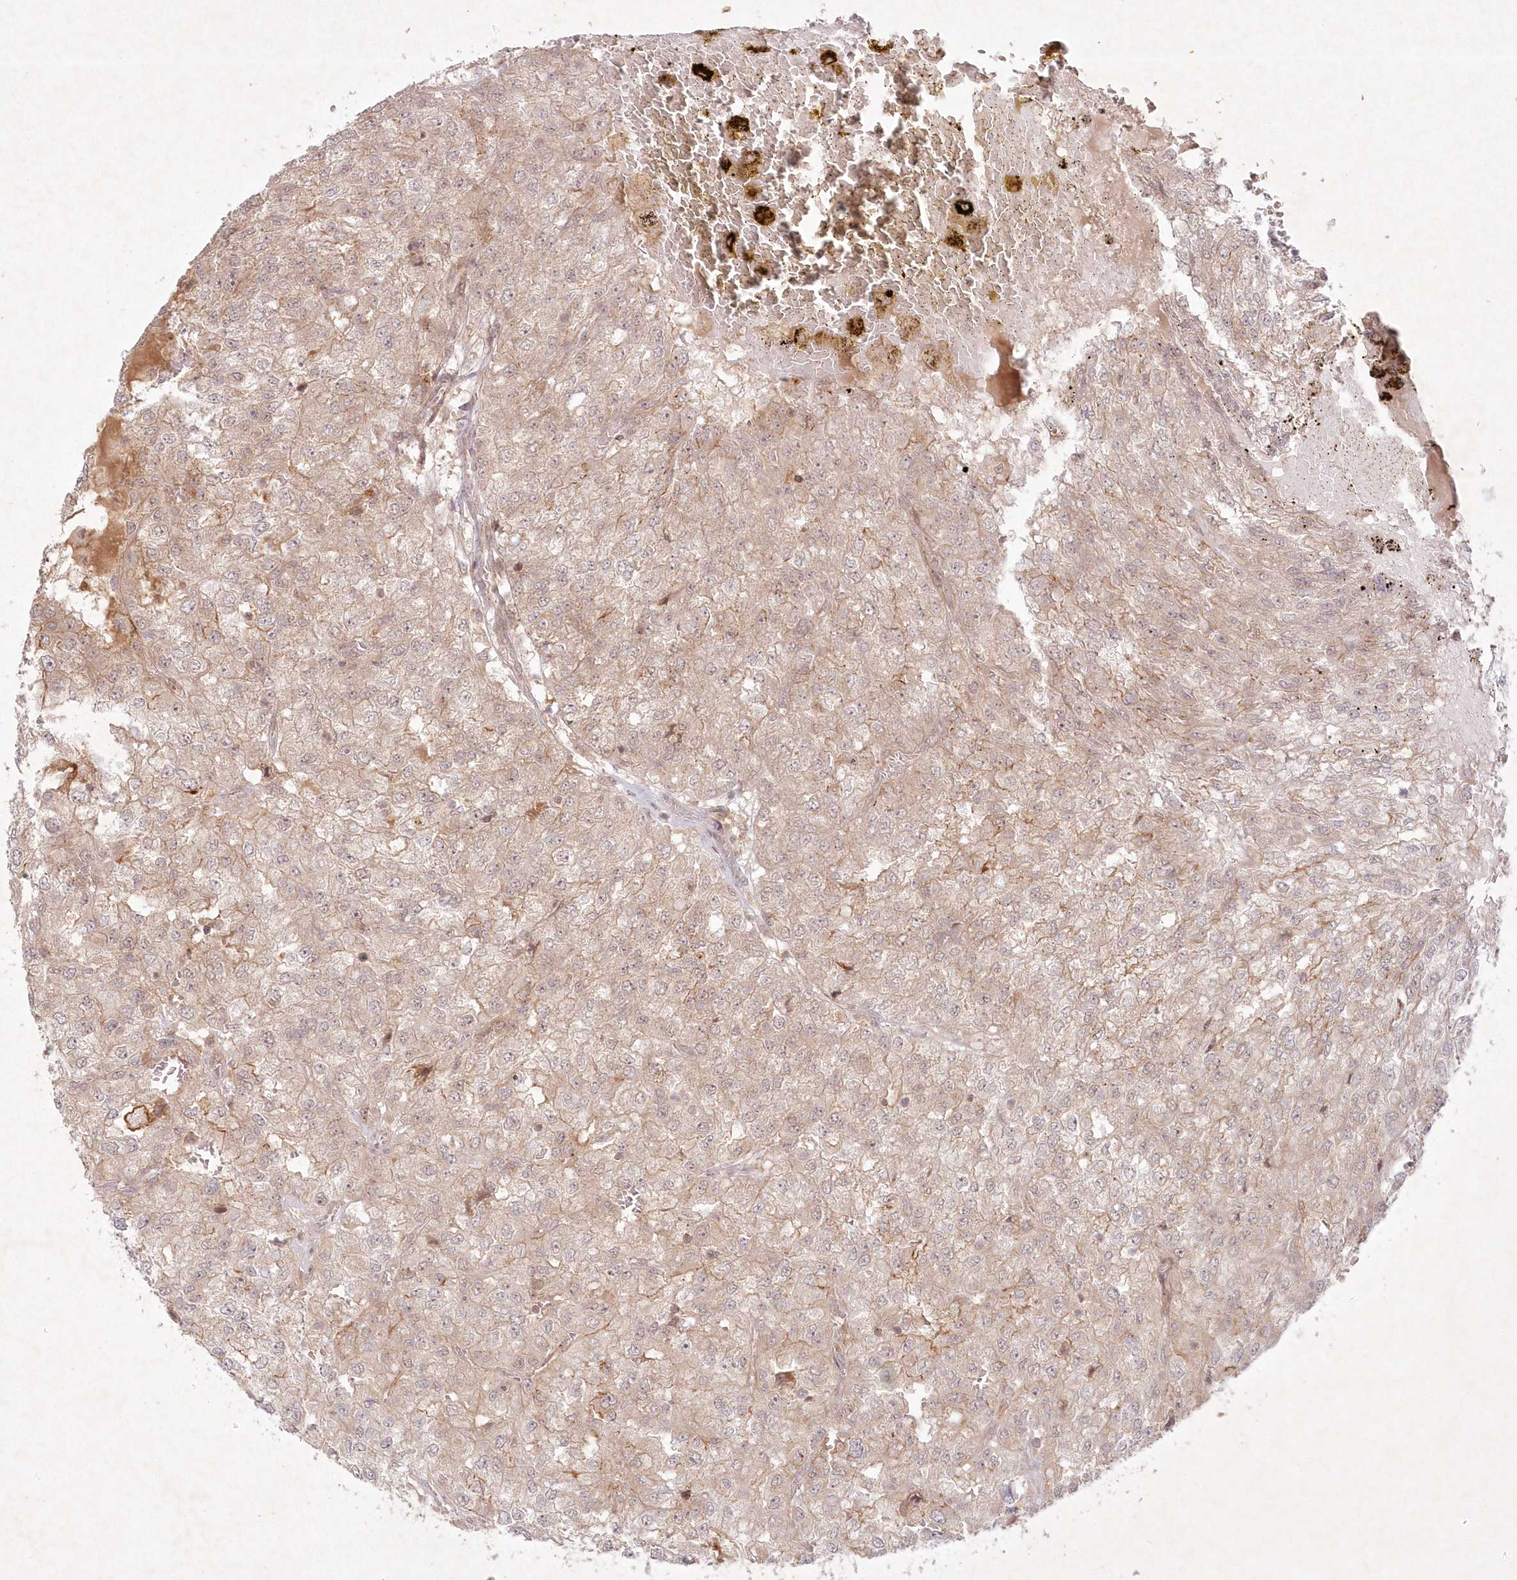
{"staining": {"intensity": "weak", "quantity": "25%-75%", "location": "cytoplasmic/membranous,nuclear"}, "tissue": "renal cancer", "cell_type": "Tumor cells", "image_type": "cancer", "snomed": [{"axis": "morphology", "description": "Adenocarcinoma, NOS"}, {"axis": "topography", "description": "Kidney"}], "caption": "Immunohistochemistry (IHC) image of human renal cancer (adenocarcinoma) stained for a protein (brown), which displays low levels of weak cytoplasmic/membranous and nuclear expression in about 25%-75% of tumor cells.", "gene": "TOGARAM2", "patient": {"sex": "female", "age": 54}}